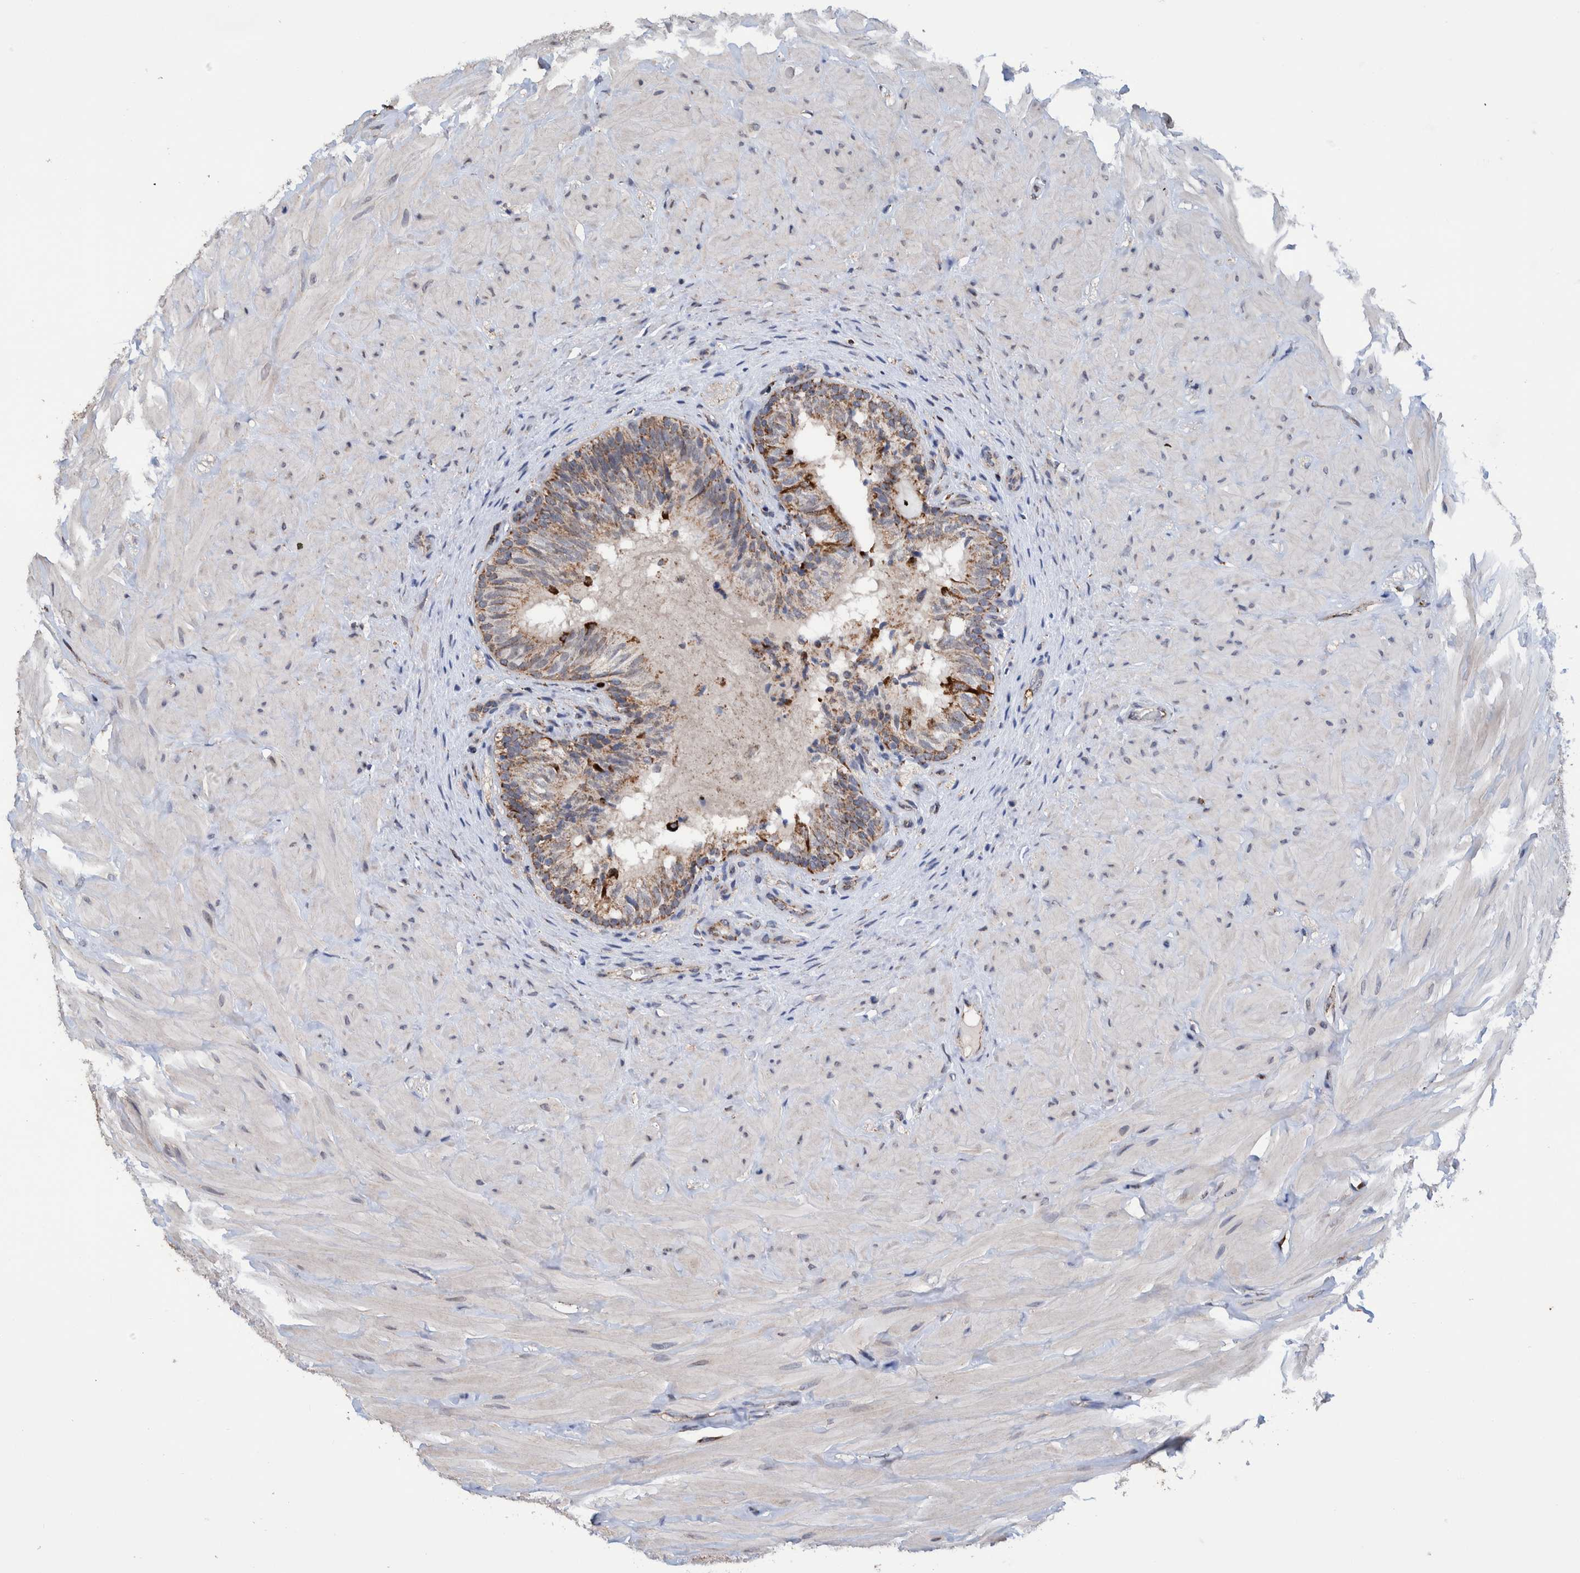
{"staining": {"intensity": "moderate", "quantity": "<25%", "location": "cytoplasmic/membranous"}, "tissue": "epididymis", "cell_type": "Glandular cells", "image_type": "normal", "snomed": [{"axis": "morphology", "description": "Normal tissue, NOS"}, {"axis": "topography", "description": "Soft tissue"}, {"axis": "topography", "description": "Epididymis"}], "caption": "Moderate cytoplasmic/membranous expression is seen in about <25% of glandular cells in normal epididymis.", "gene": "DECR1", "patient": {"sex": "male", "age": 26}}